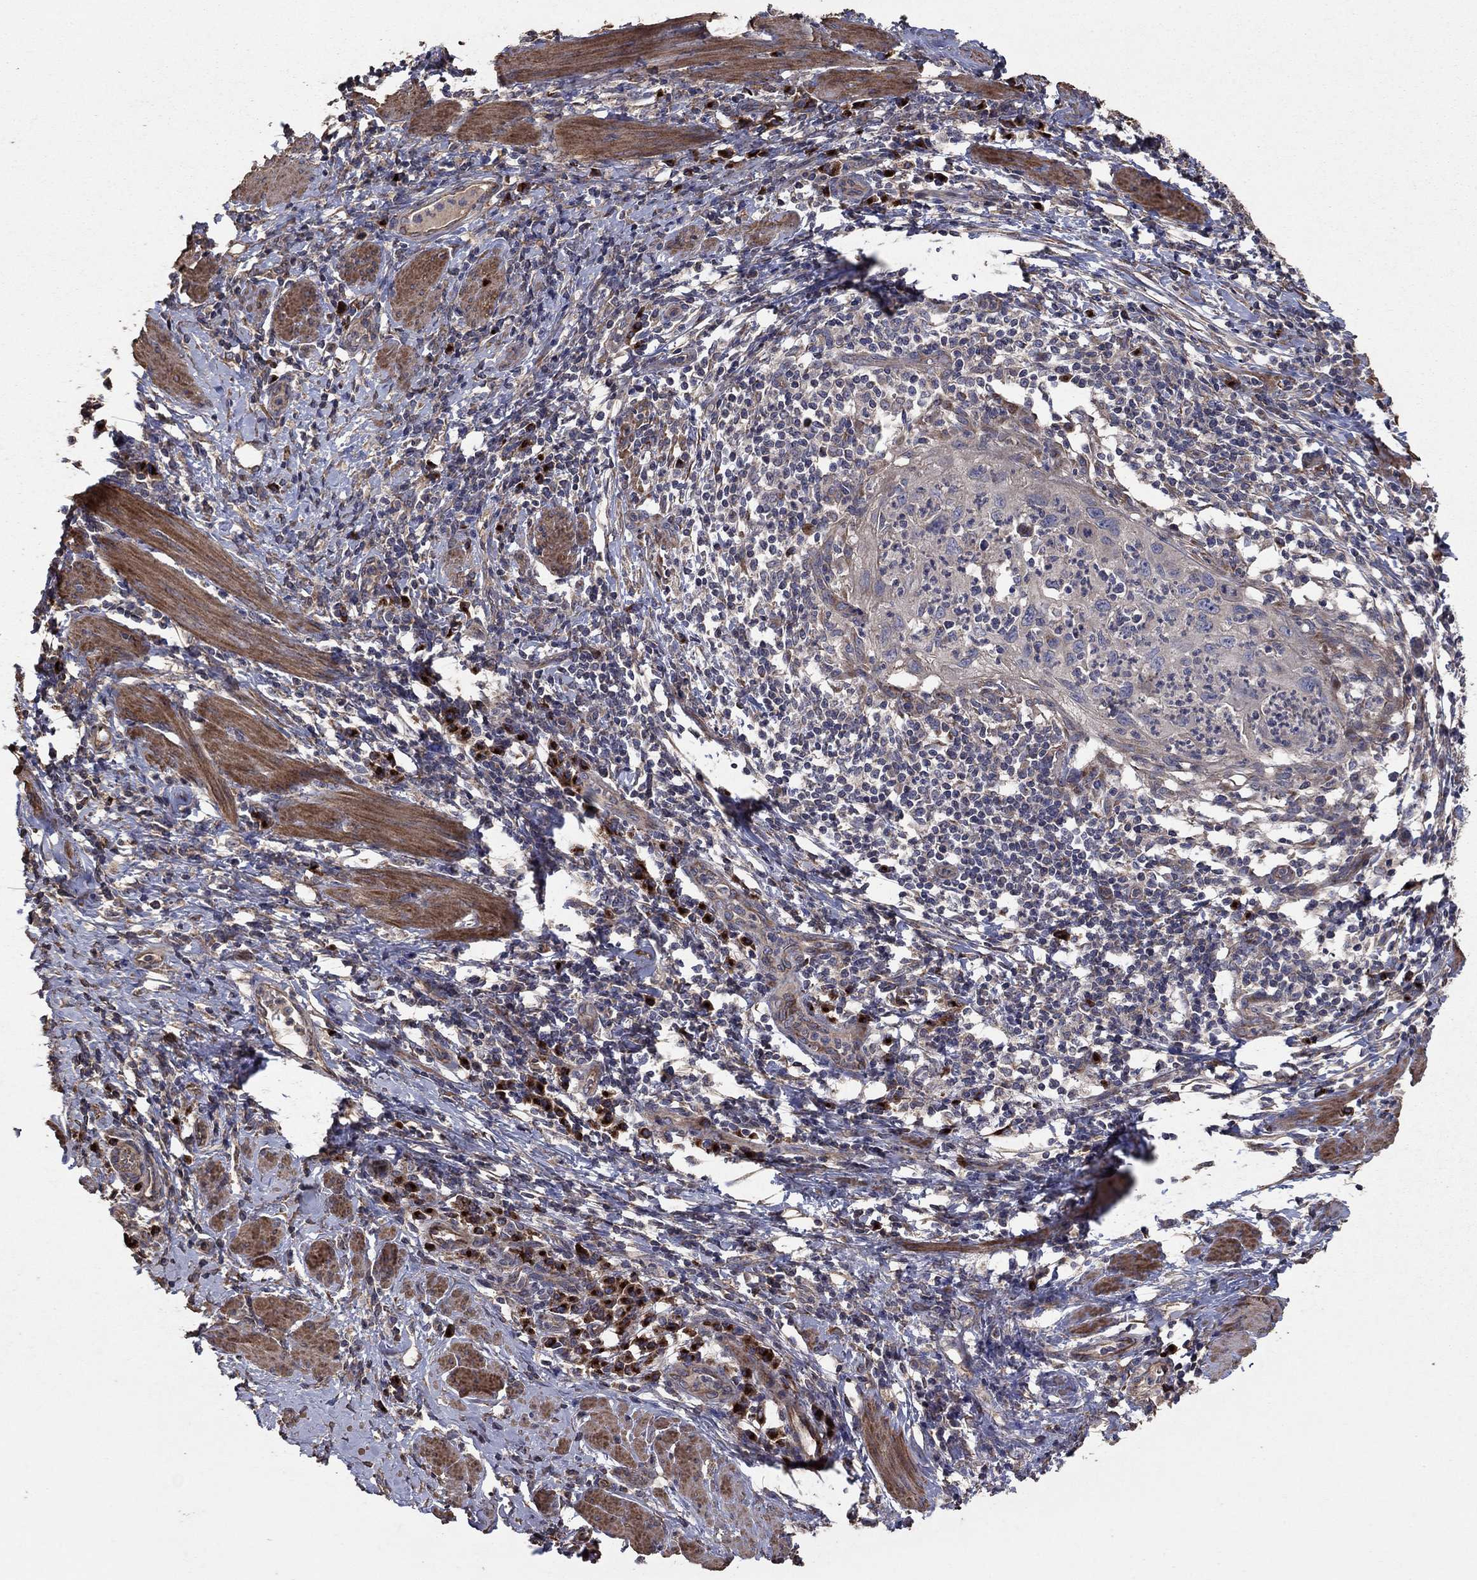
{"staining": {"intensity": "negative", "quantity": "none", "location": "none"}, "tissue": "cervical cancer", "cell_type": "Tumor cells", "image_type": "cancer", "snomed": [{"axis": "morphology", "description": "Squamous cell carcinoma, NOS"}, {"axis": "topography", "description": "Cervix"}], "caption": "Tumor cells show no significant expression in cervical squamous cell carcinoma.", "gene": "FLT4", "patient": {"sex": "female", "age": 26}}